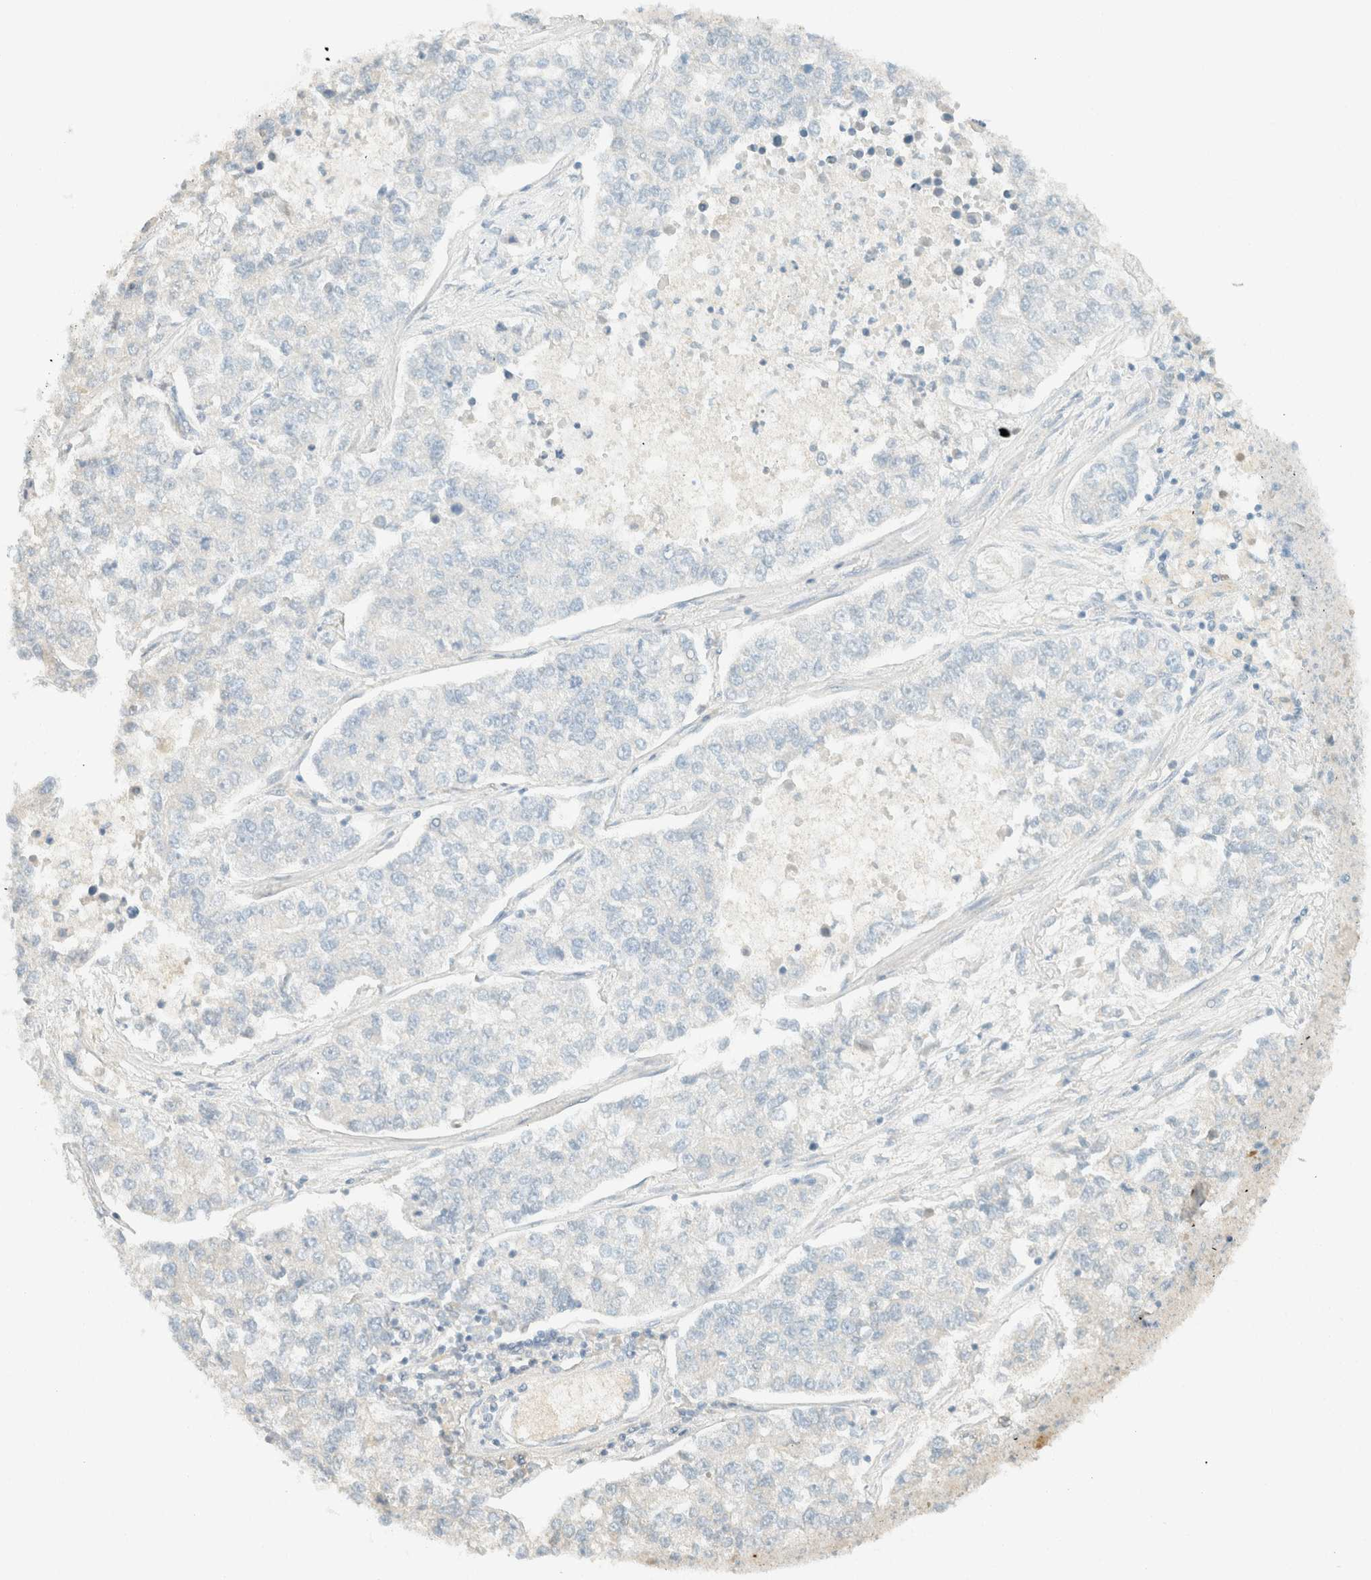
{"staining": {"intensity": "negative", "quantity": "none", "location": "none"}, "tissue": "lung cancer", "cell_type": "Tumor cells", "image_type": "cancer", "snomed": [{"axis": "morphology", "description": "Adenocarcinoma, NOS"}, {"axis": "topography", "description": "Lung"}], "caption": "Immunohistochemistry (IHC) image of neoplastic tissue: human adenocarcinoma (lung) stained with DAB reveals no significant protein staining in tumor cells. The staining is performed using DAB brown chromogen with nuclei counter-stained in using hematoxylin.", "gene": "GPA33", "patient": {"sex": "male", "age": 49}}